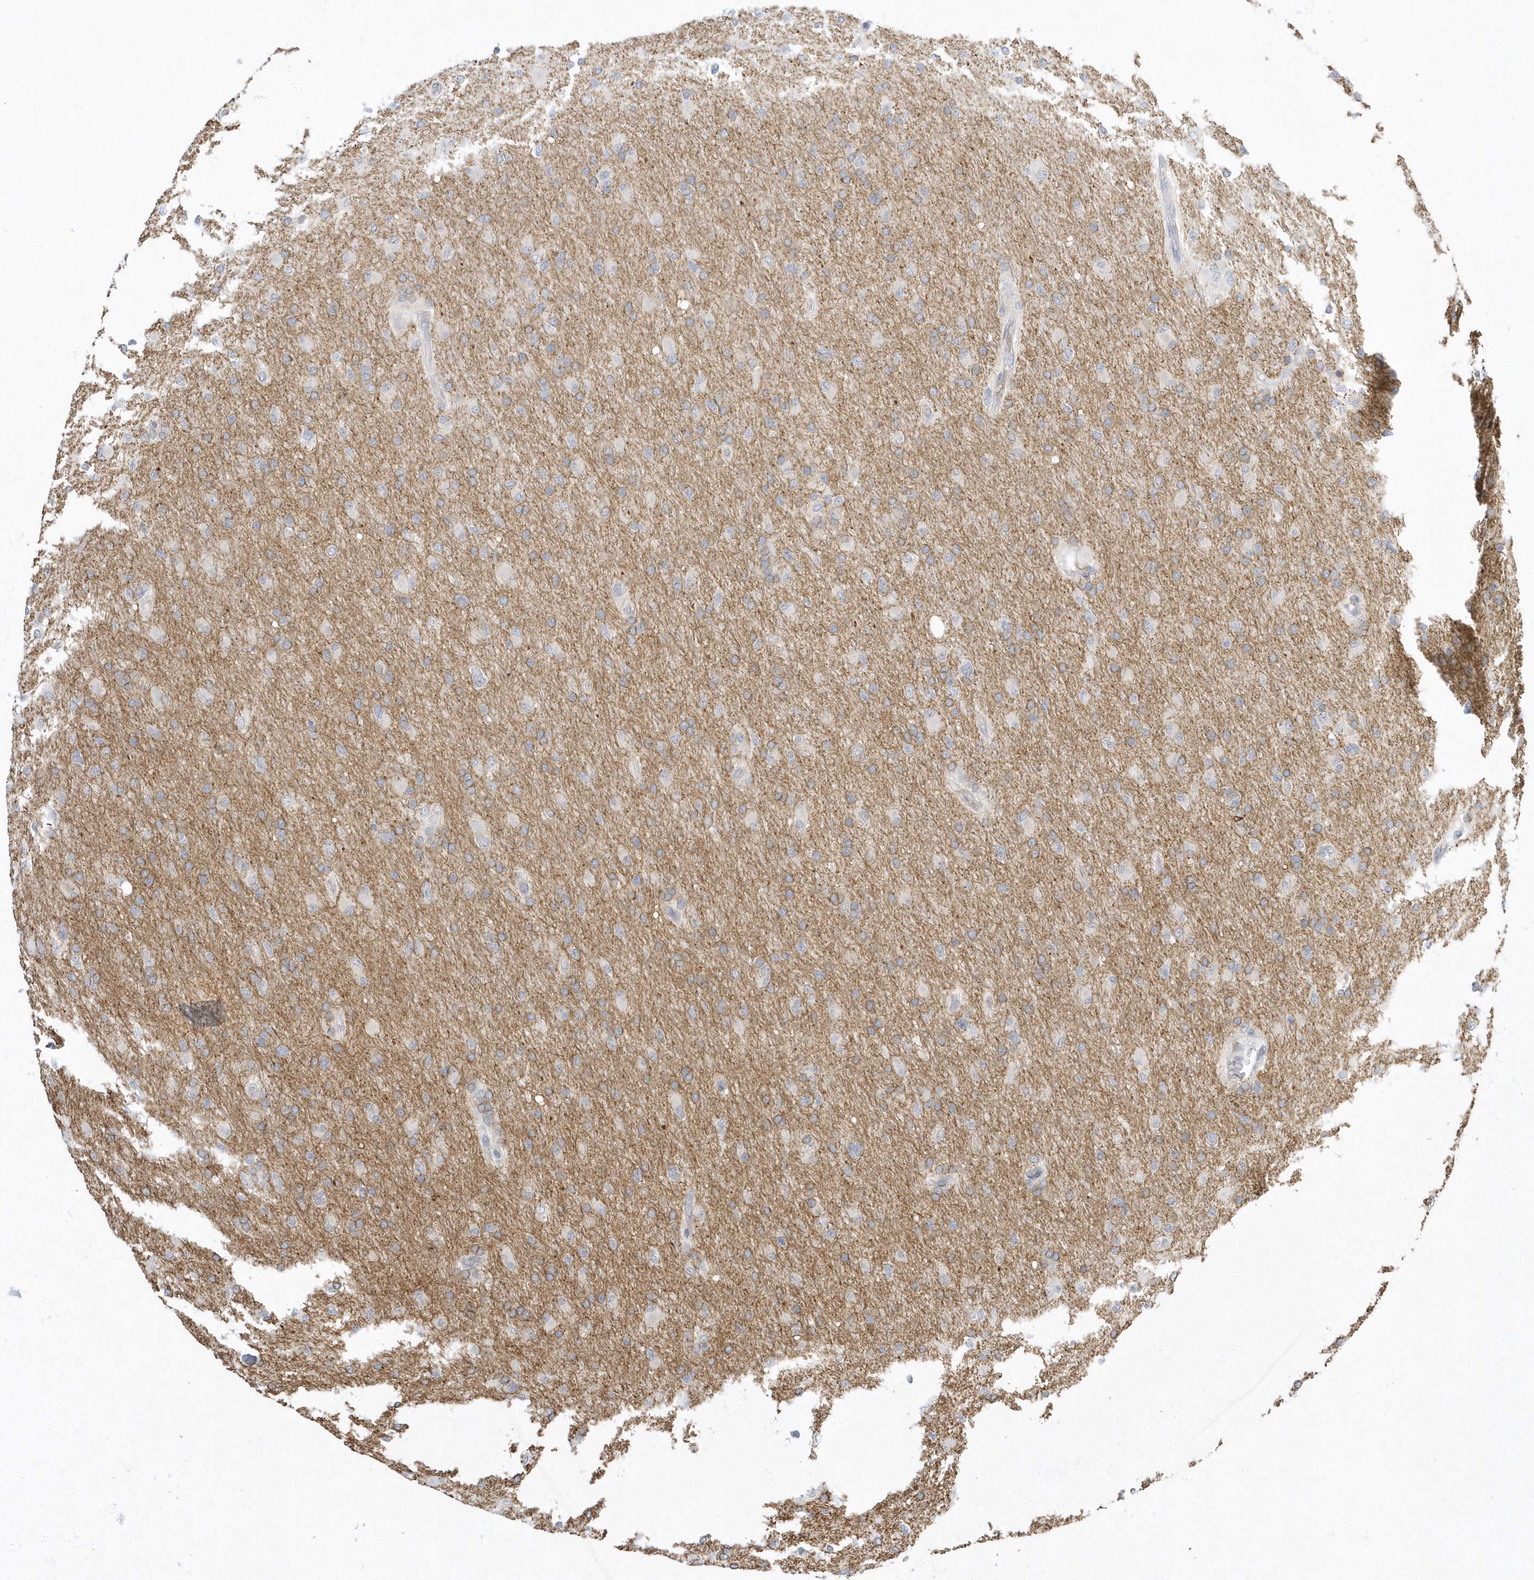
{"staining": {"intensity": "weak", "quantity": "25%-75%", "location": "cytoplasmic/membranous"}, "tissue": "glioma", "cell_type": "Tumor cells", "image_type": "cancer", "snomed": [{"axis": "morphology", "description": "Glioma, malignant, High grade"}, {"axis": "topography", "description": "Cerebral cortex"}], "caption": "Immunohistochemical staining of human malignant glioma (high-grade) shows low levels of weak cytoplasmic/membranous expression in about 25%-75% of tumor cells.", "gene": "ZC3H12D", "patient": {"sex": "female", "age": 36}}